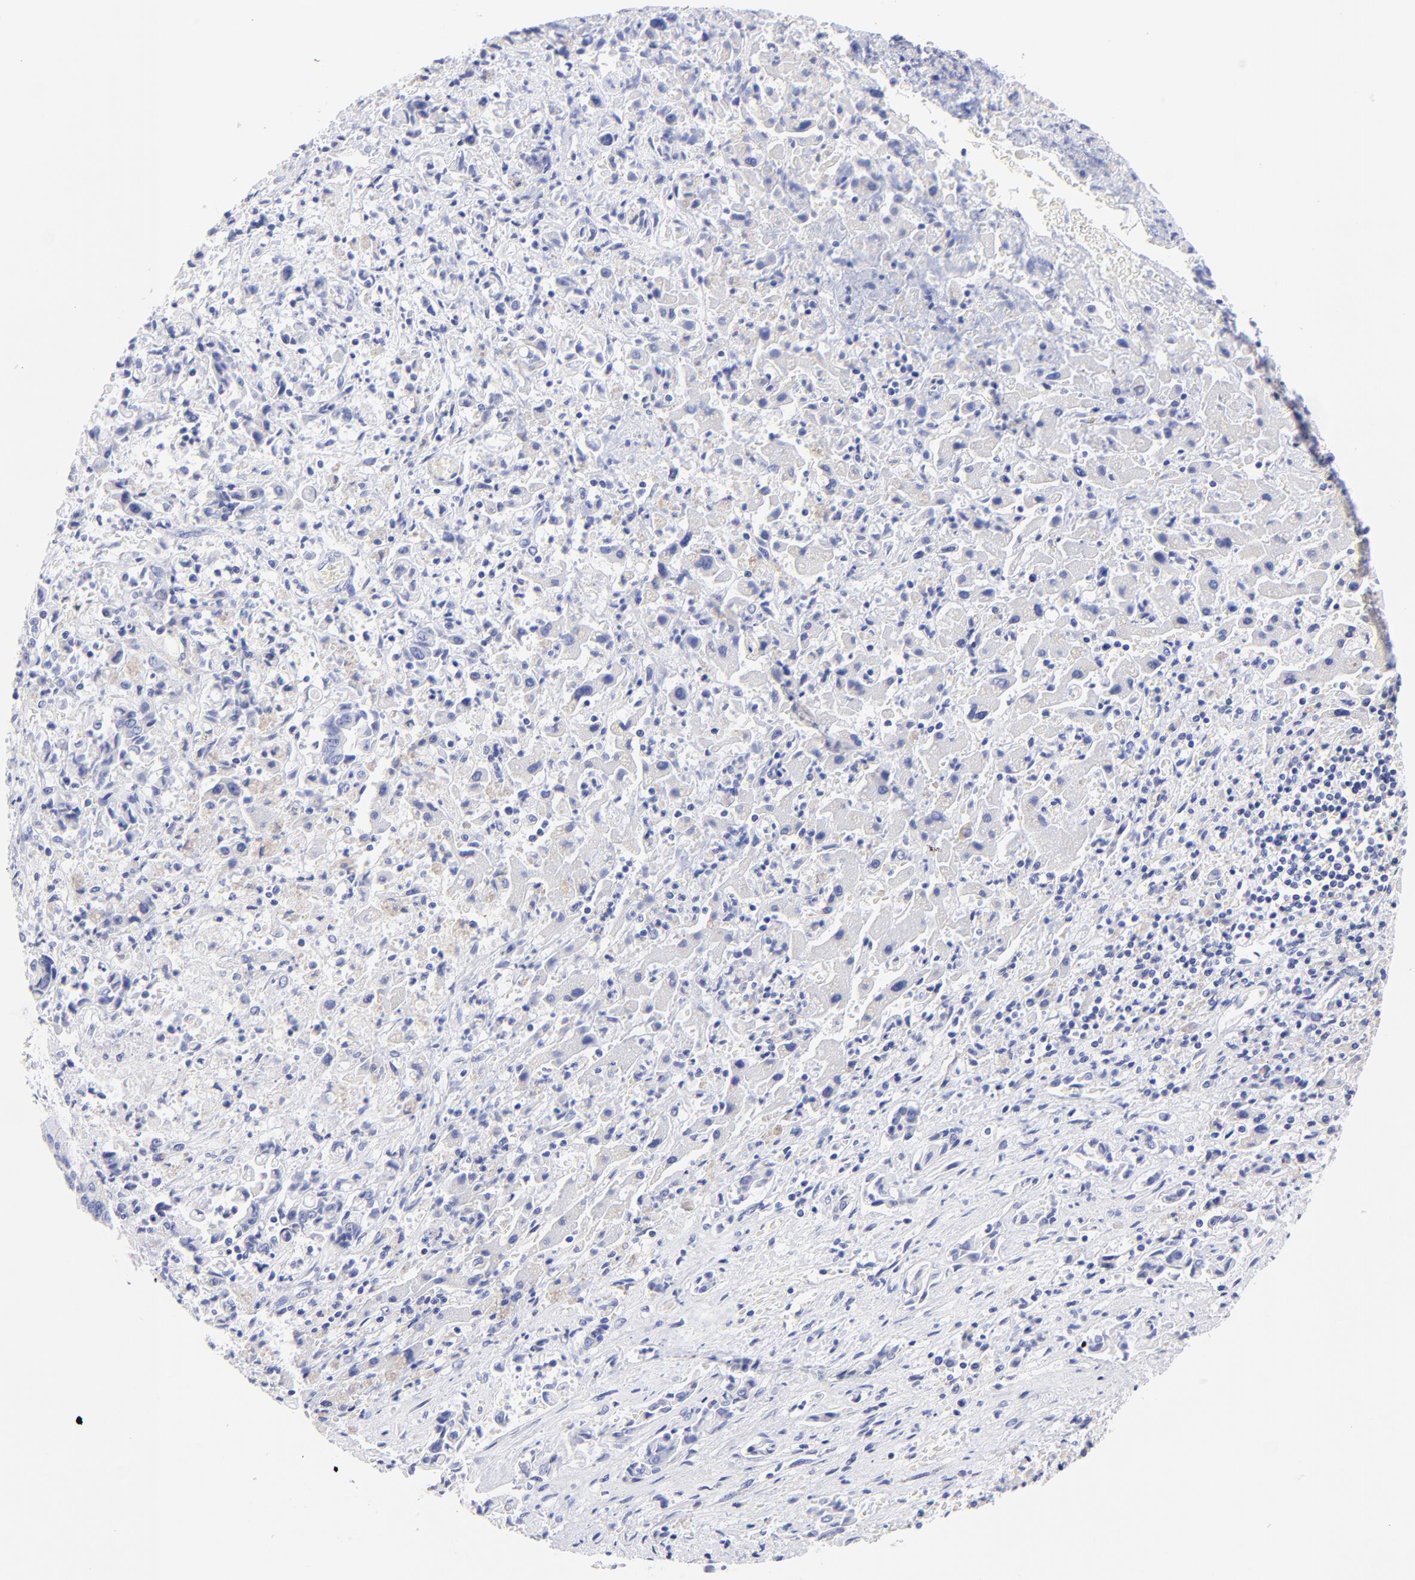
{"staining": {"intensity": "negative", "quantity": "none", "location": "none"}, "tissue": "liver cancer", "cell_type": "Tumor cells", "image_type": "cancer", "snomed": [{"axis": "morphology", "description": "Cholangiocarcinoma"}, {"axis": "topography", "description": "Liver"}], "caption": "Immunohistochemical staining of human liver cholangiocarcinoma displays no significant positivity in tumor cells.", "gene": "HORMAD2", "patient": {"sex": "male", "age": 57}}